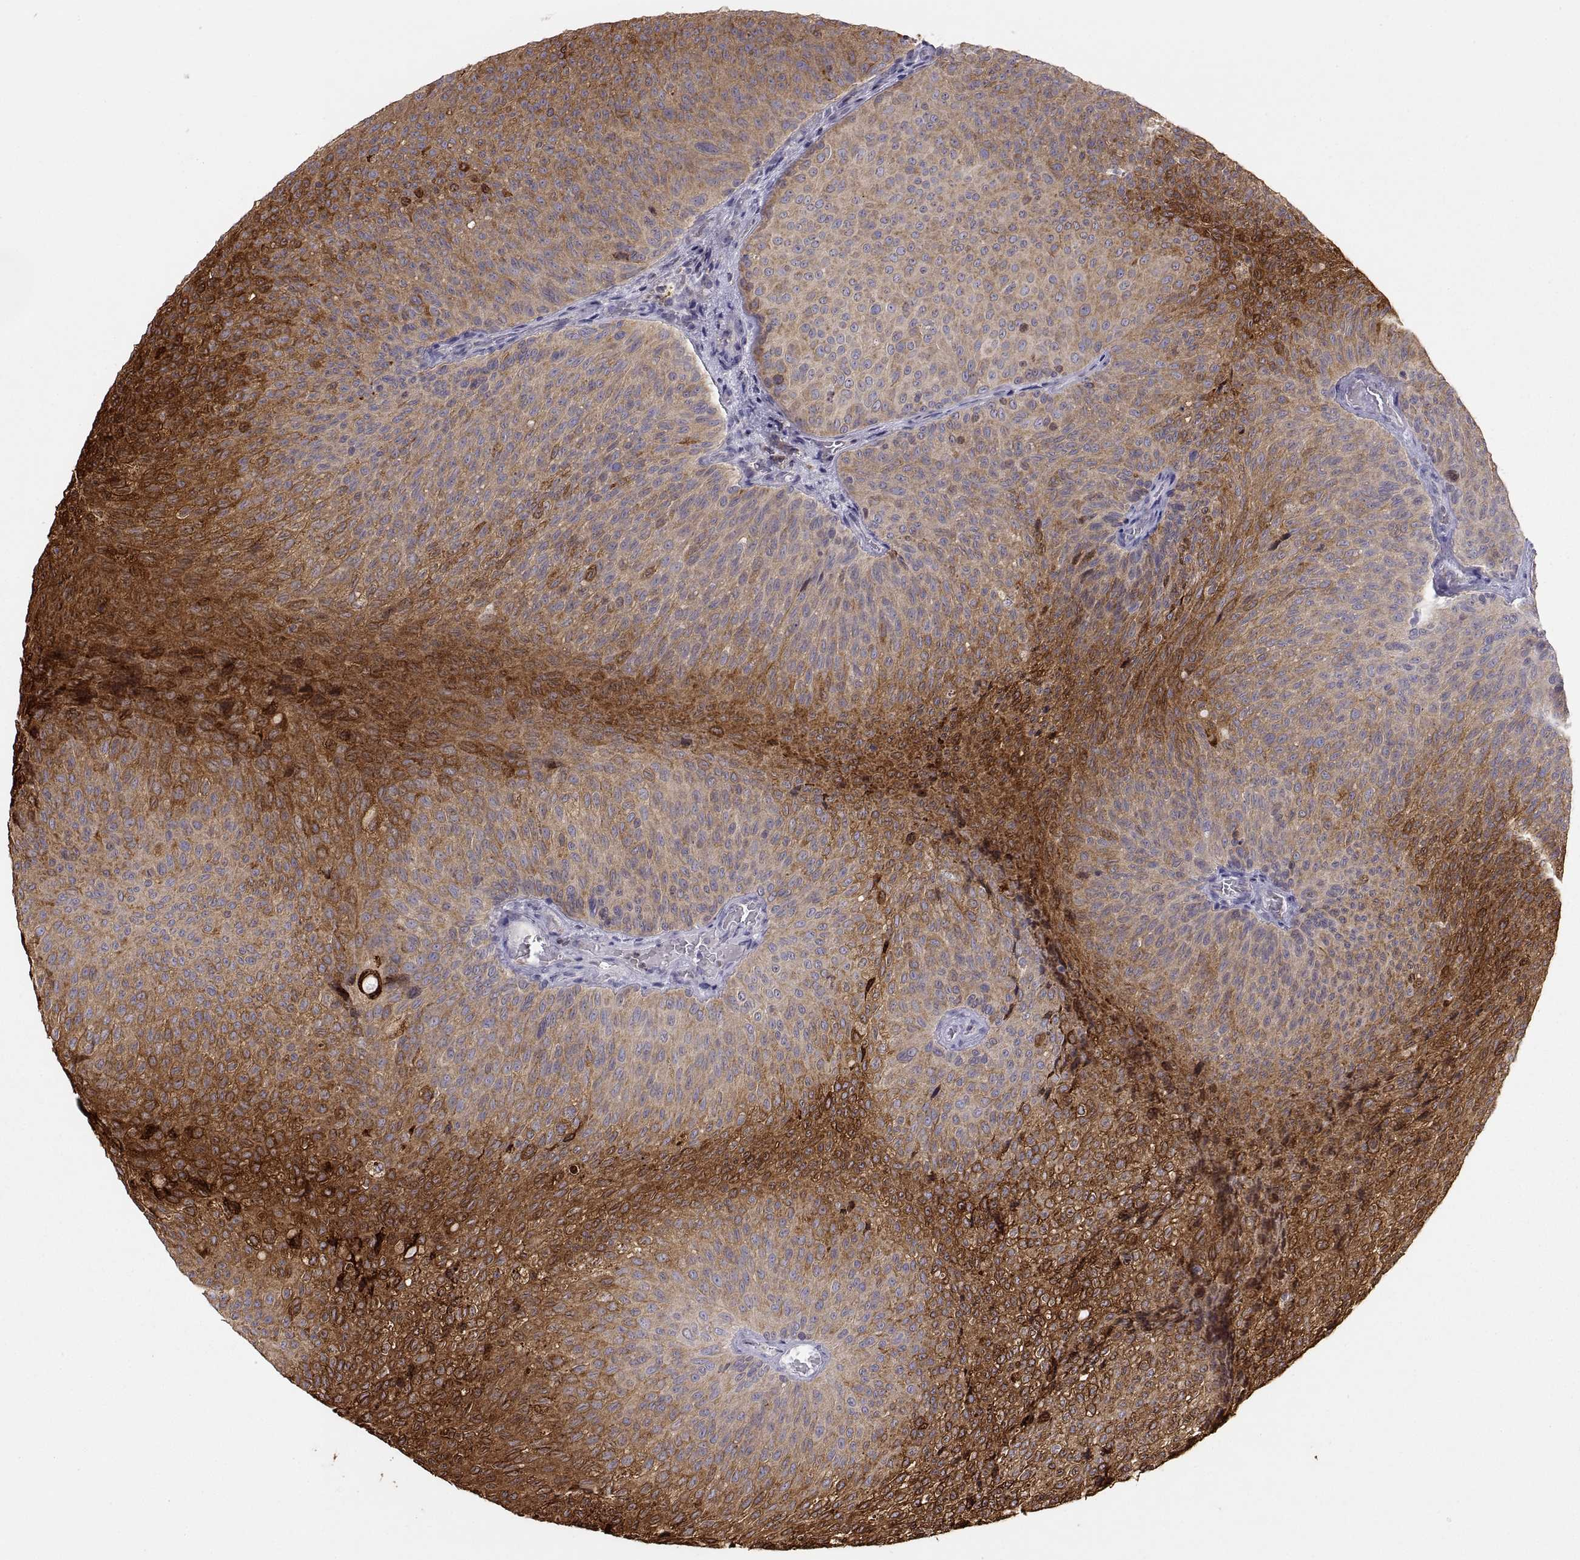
{"staining": {"intensity": "strong", "quantity": "25%-75%", "location": "cytoplasmic/membranous"}, "tissue": "urothelial cancer", "cell_type": "Tumor cells", "image_type": "cancer", "snomed": [{"axis": "morphology", "description": "Urothelial carcinoma, Low grade"}, {"axis": "topography", "description": "Urinary bladder"}], "caption": "Strong cytoplasmic/membranous protein positivity is seen in about 25%-75% of tumor cells in low-grade urothelial carcinoma.", "gene": "ERO1A", "patient": {"sex": "male", "age": 78}}